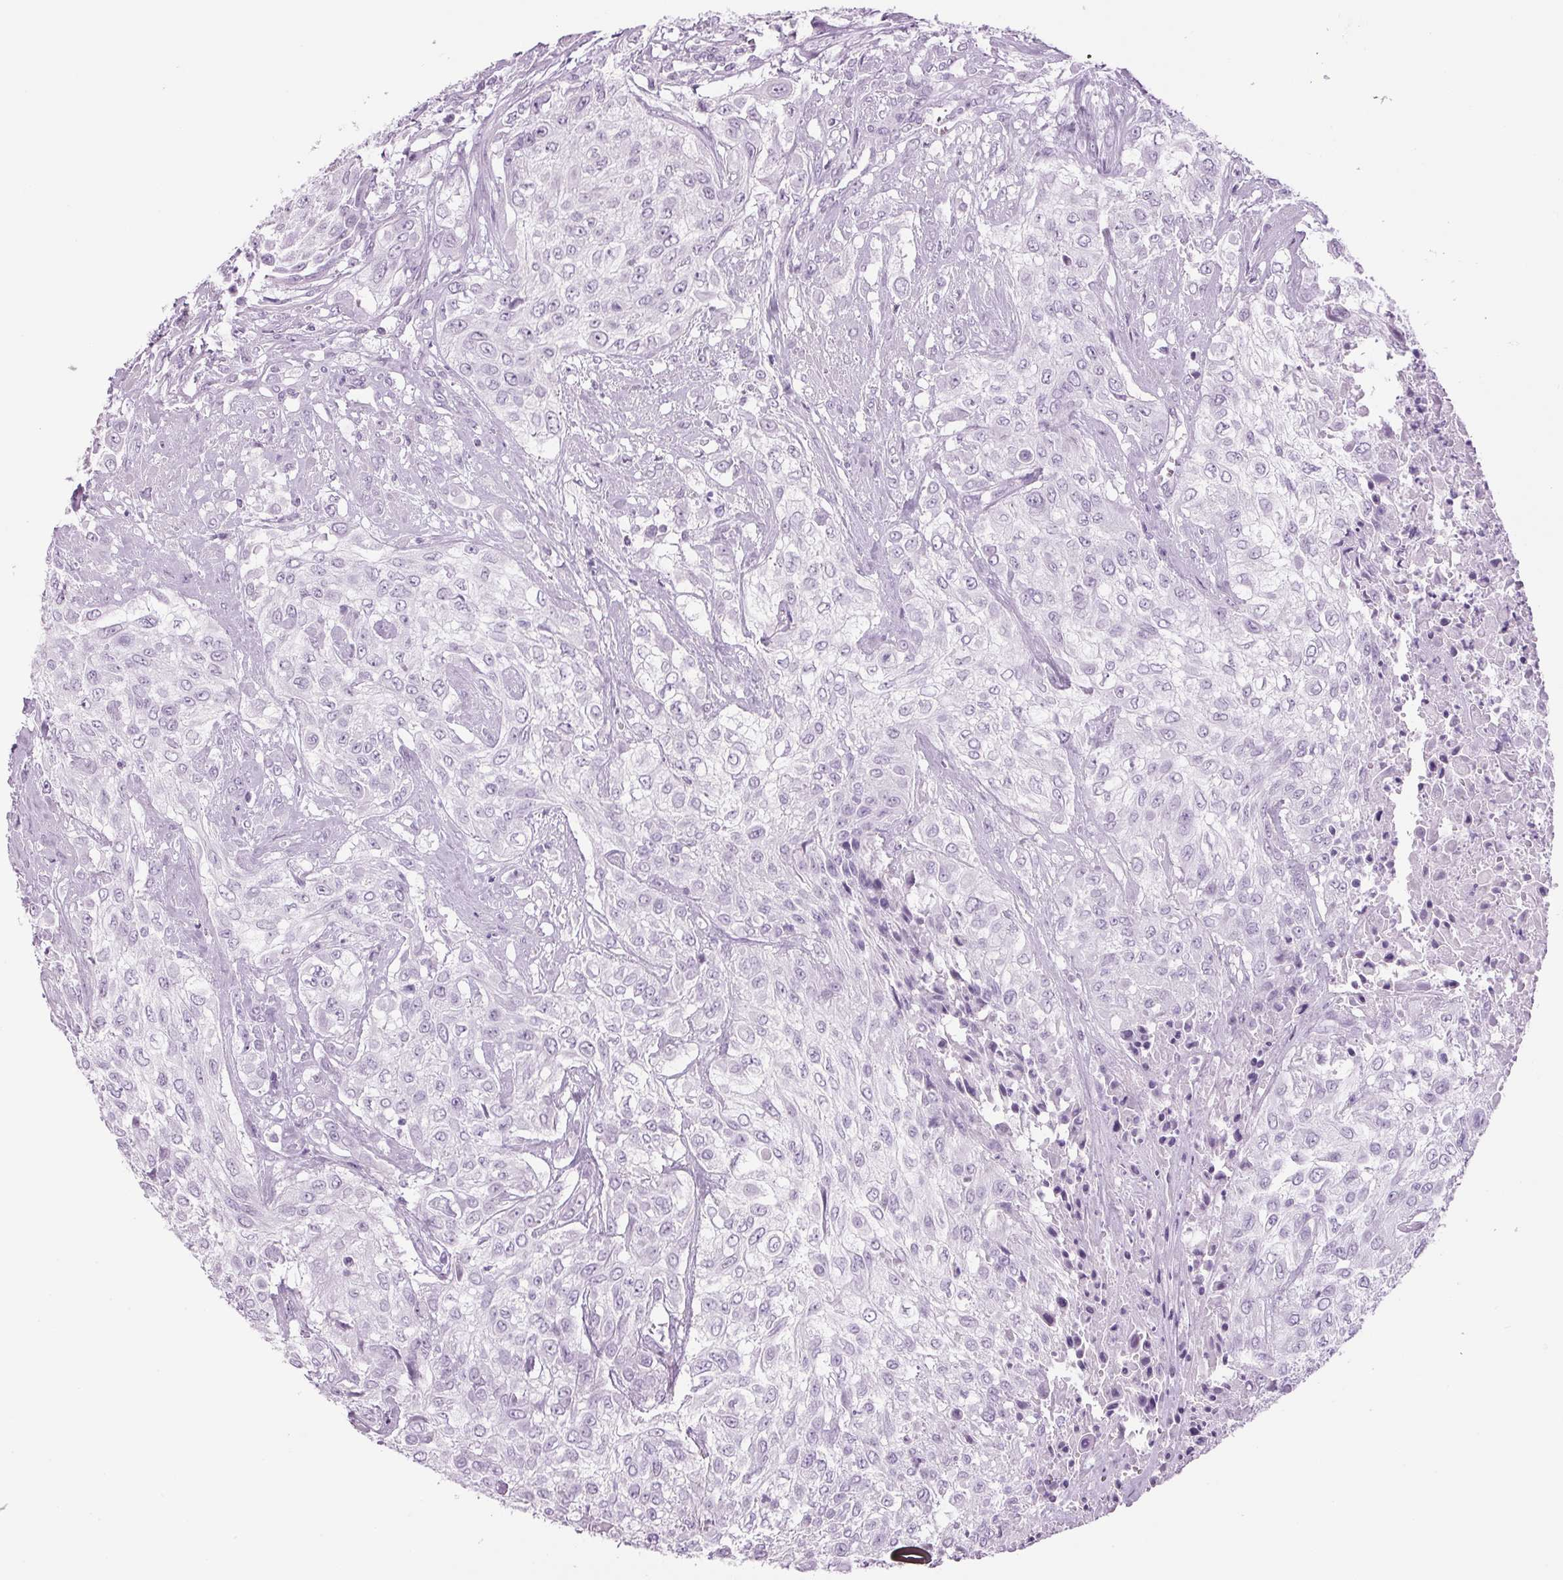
{"staining": {"intensity": "negative", "quantity": "none", "location": "none"}, "tissue": "urothelial cancer", "cell_type": "Tumor cells", "image_type": "cancer", "snomed": [{"axis": "morphology", "description": "Urothelial carcinoma, High grade"}, {"axis": "topography", "description": "Urinary bladder"}], "caption": "Urothelial cancer was stained to show a protein in brown. There is no significant positivity in tumor cells. (Stains: DAB immunohistochemistry with hematoxylin counter stain, Microscopy: brightfield microscopy at high magnification).", "gene": "PPP1R1A", "patient": {"sex": "male", "age": 57}}